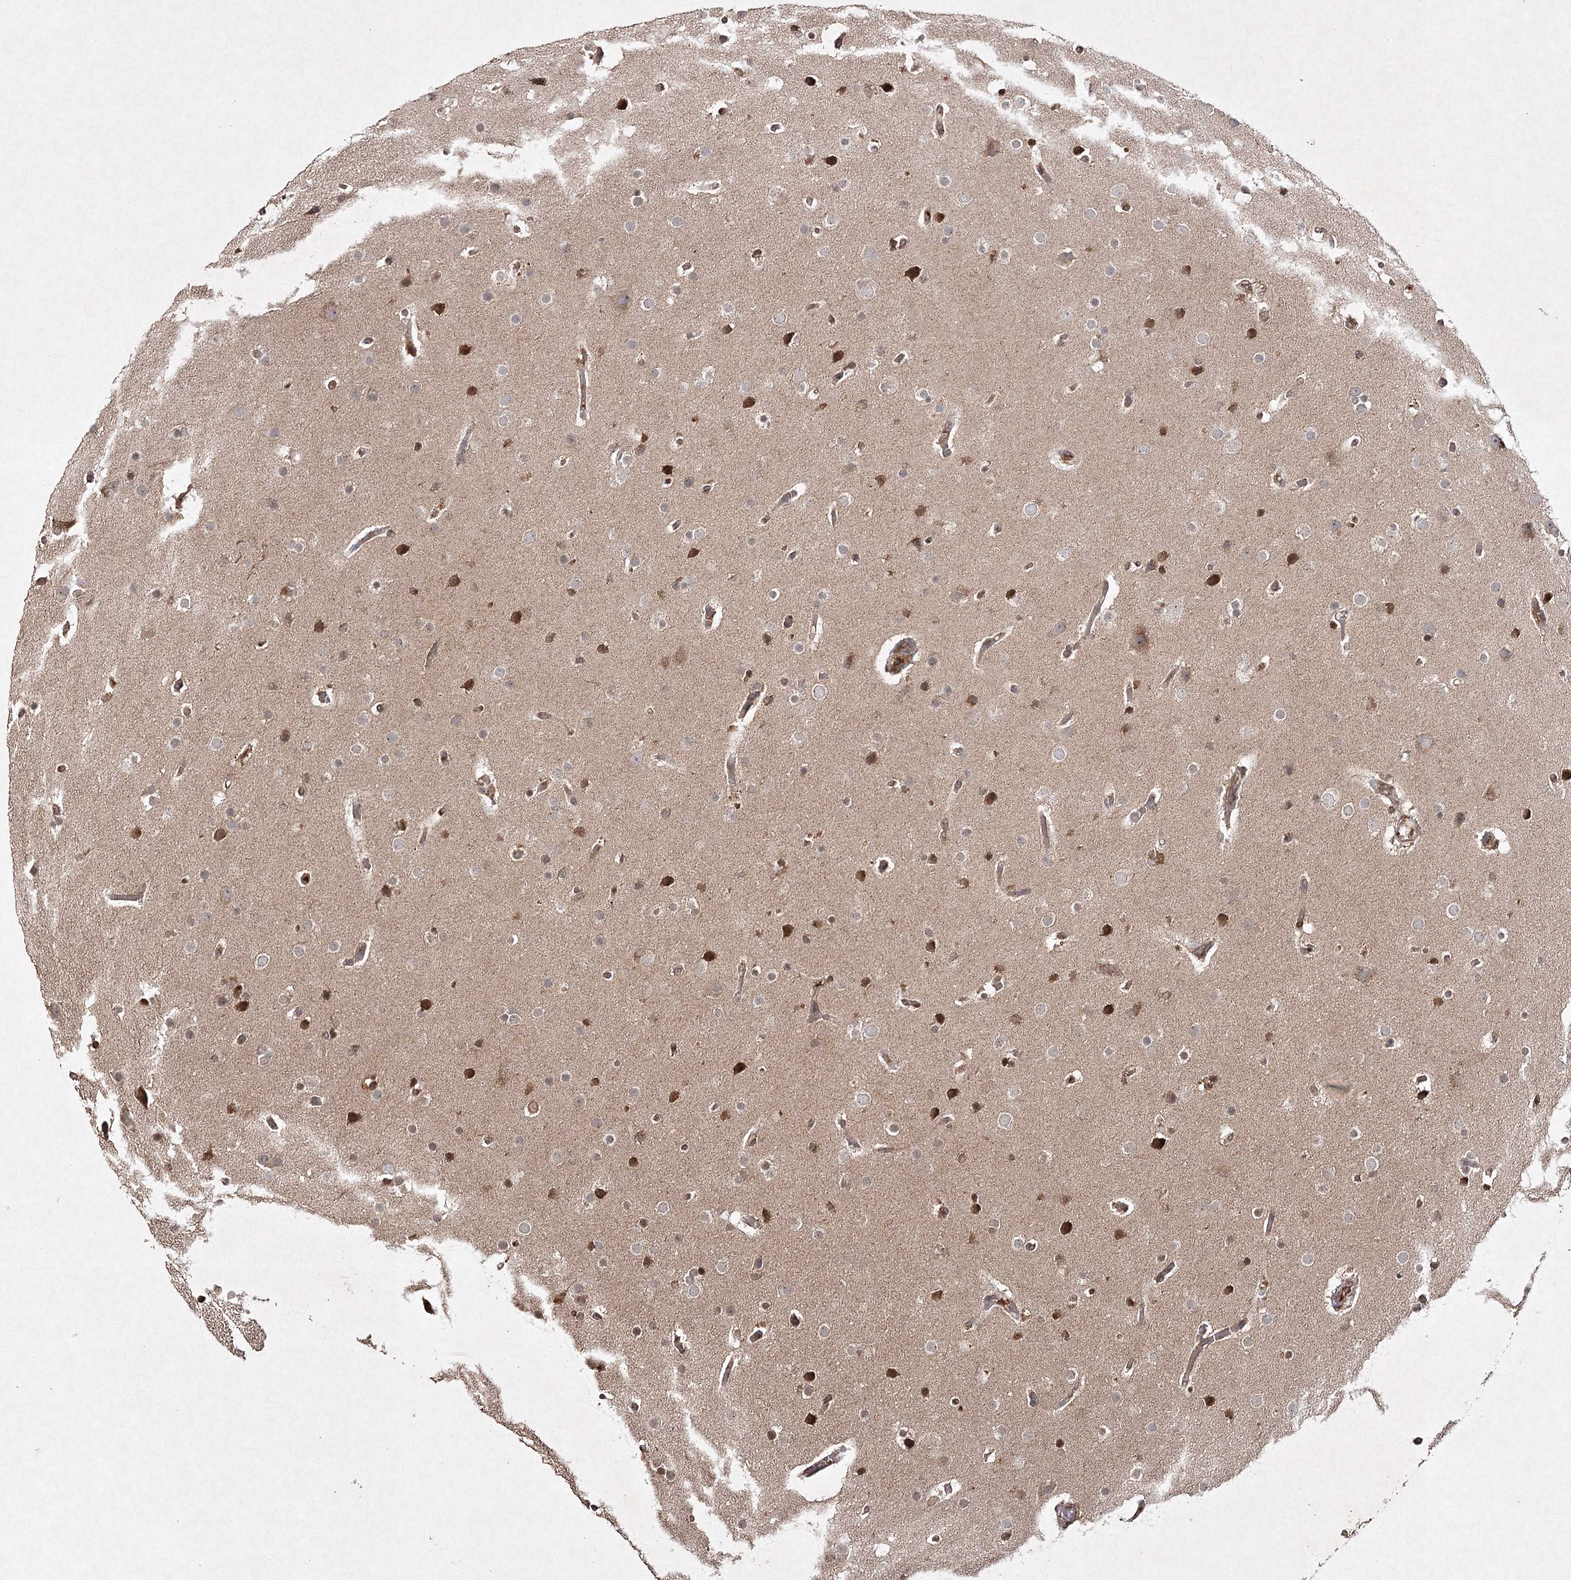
{"staining": {"intensity": "moderate", "quantity": "<25%", "location": "cytoplasmic/membranous"}, "tissue": "glioma", "cell_type": "Tumor cells", "image_type": "cancer", "snomed": [{"axis": "morphology", "description": "Glioma, malignant, High grade"}, {"axis": "topography", "description": "Cerebral cortex"}], "caption": "Protein staining of glioma tissue demonstrates moderate cytoplasmic/membranous expression in about <25% of tumor cells. Nuclei are stained in blue.", "gene": "CYP2B6", "patient": {"sex": "female", "age": 36}}